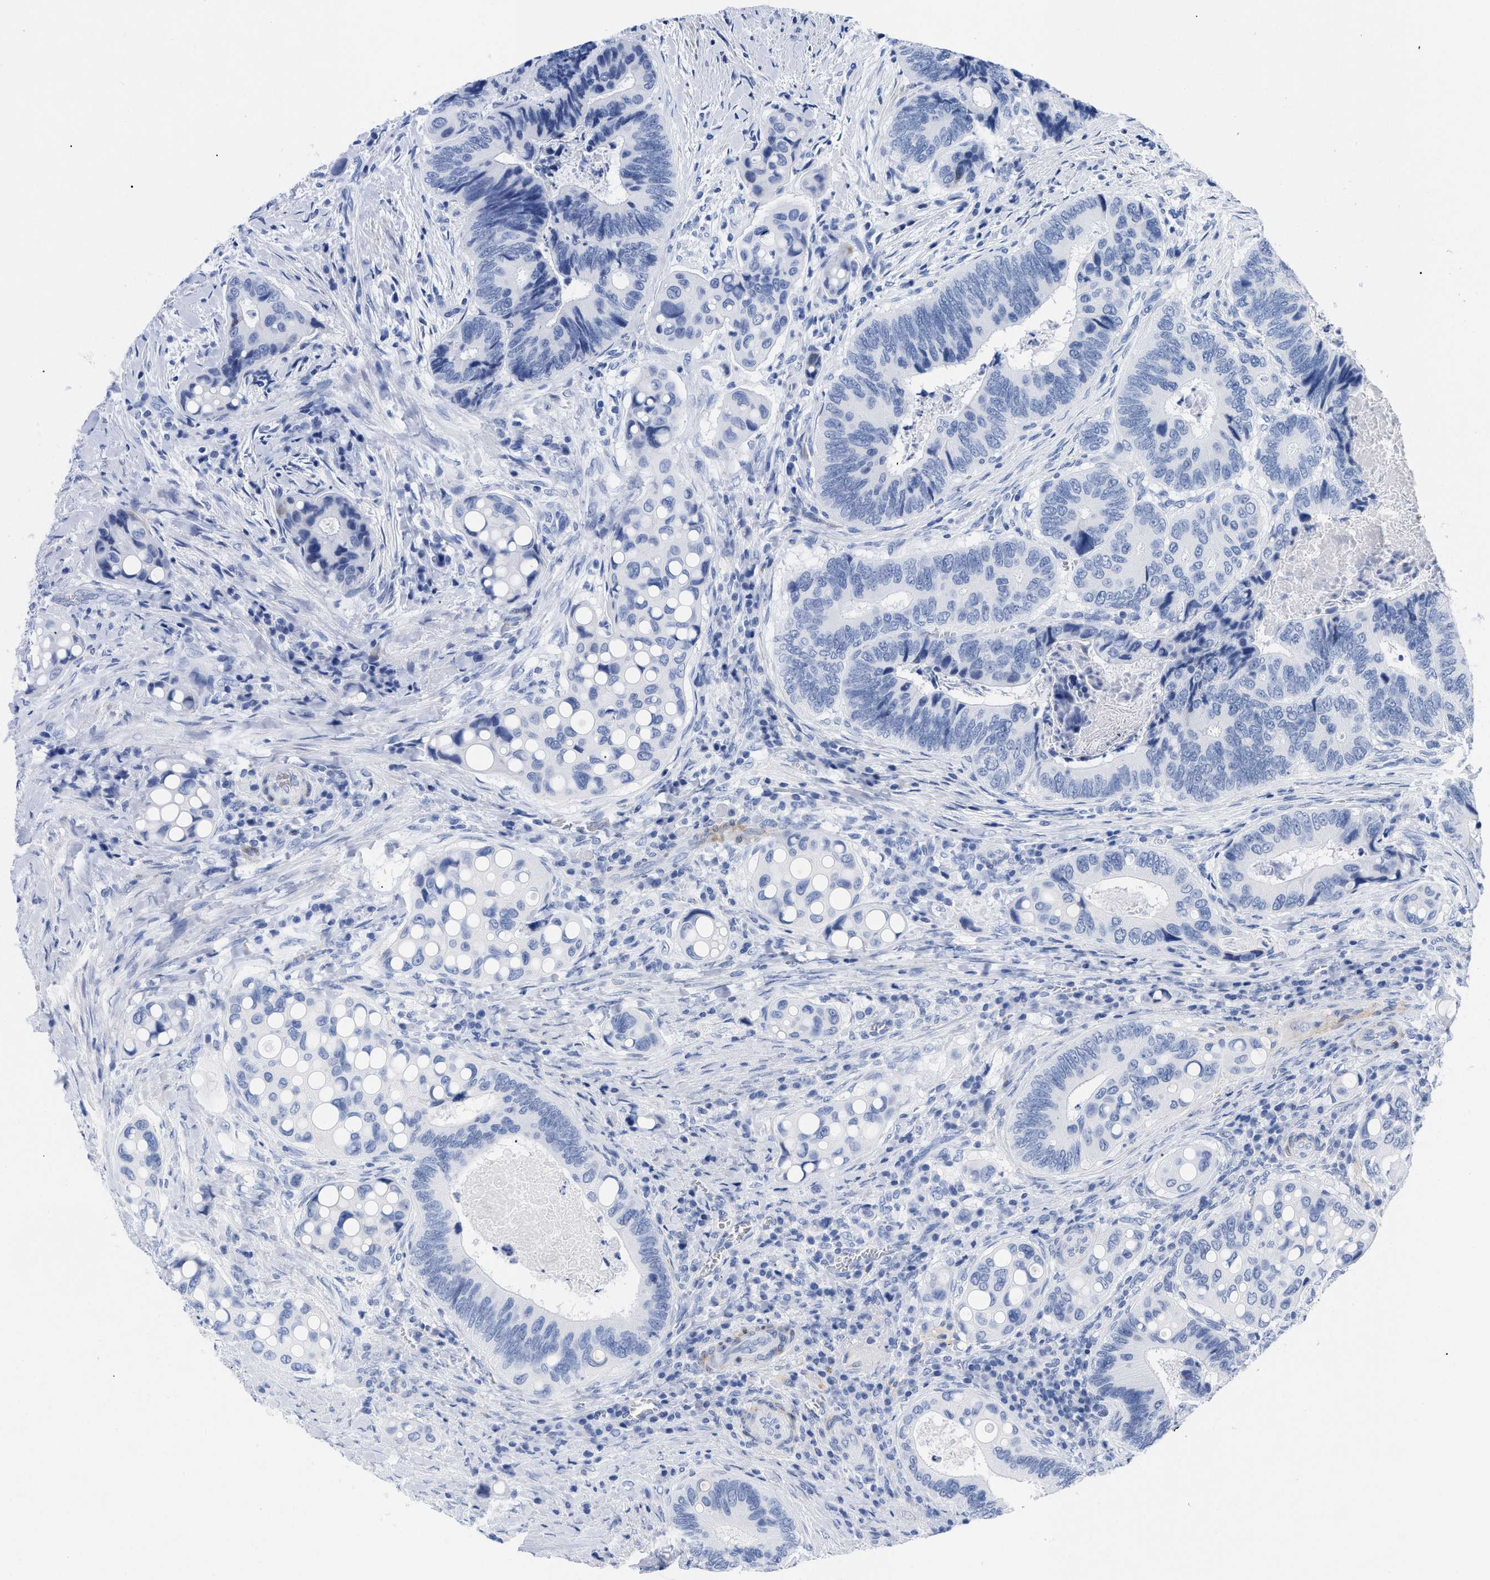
{"staining": {"intensity": "negative", "quantity": "none", "location": "none"}, "tissue": "colorectal cancer", "cell_type": "Tumor cells", "image_type": "cancer", "snomed": [{"axis": "morphology", "description": "Inflammation, NOS"}, {"axis": "morphology", "description": "Adenocarcinoma, NOS"}, {"axis": "topography", "description": "Colon"}], "caption": "An immunohistochemistry (IHC) histopathology image of colorectal cancer is shown. There is no staining in tumor cells of colorectal cancer.", "gene": "DUSP26", "patient": {"sex": "male", "age": 72}}